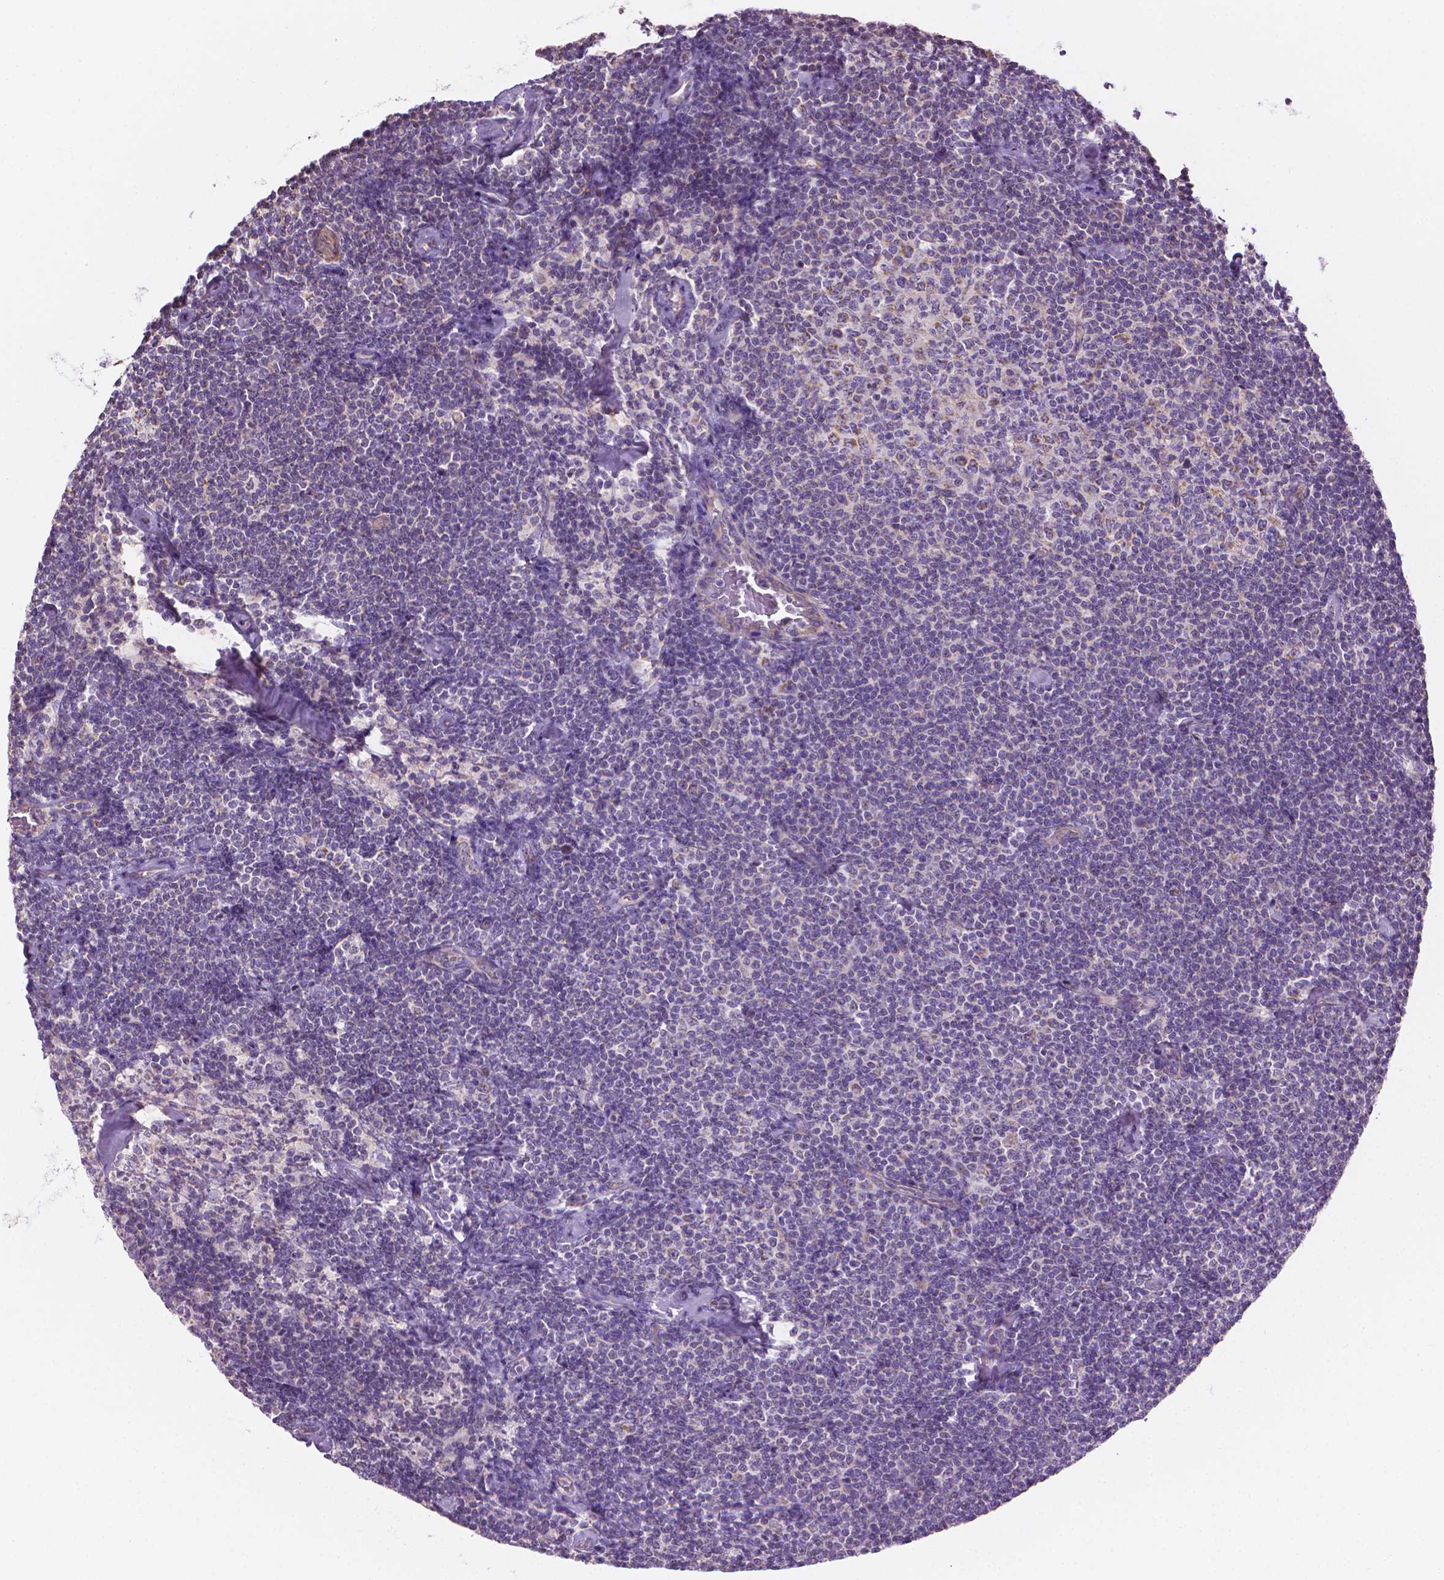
{"staining": {"intensity": "negative", "quantity": "none", "location": "none"}, "tissue": "lymphoma", "cell_type": "Tumor cells", "image_type": "cancer", "snomed": [{"axis": "morphology", "description": "Malignant lymphoma, non-Hodgkin's type, Low grade"}, {"axis": "topography", "description": "Lymph node"}], "caption": "Immunohistochemical staining of low-grade malignant lymphoma, non-Hodgkin's type displays no significant staining in tumor cells.", "gene": "TTC29", "patient": {"sex": "male", "age": 81}}